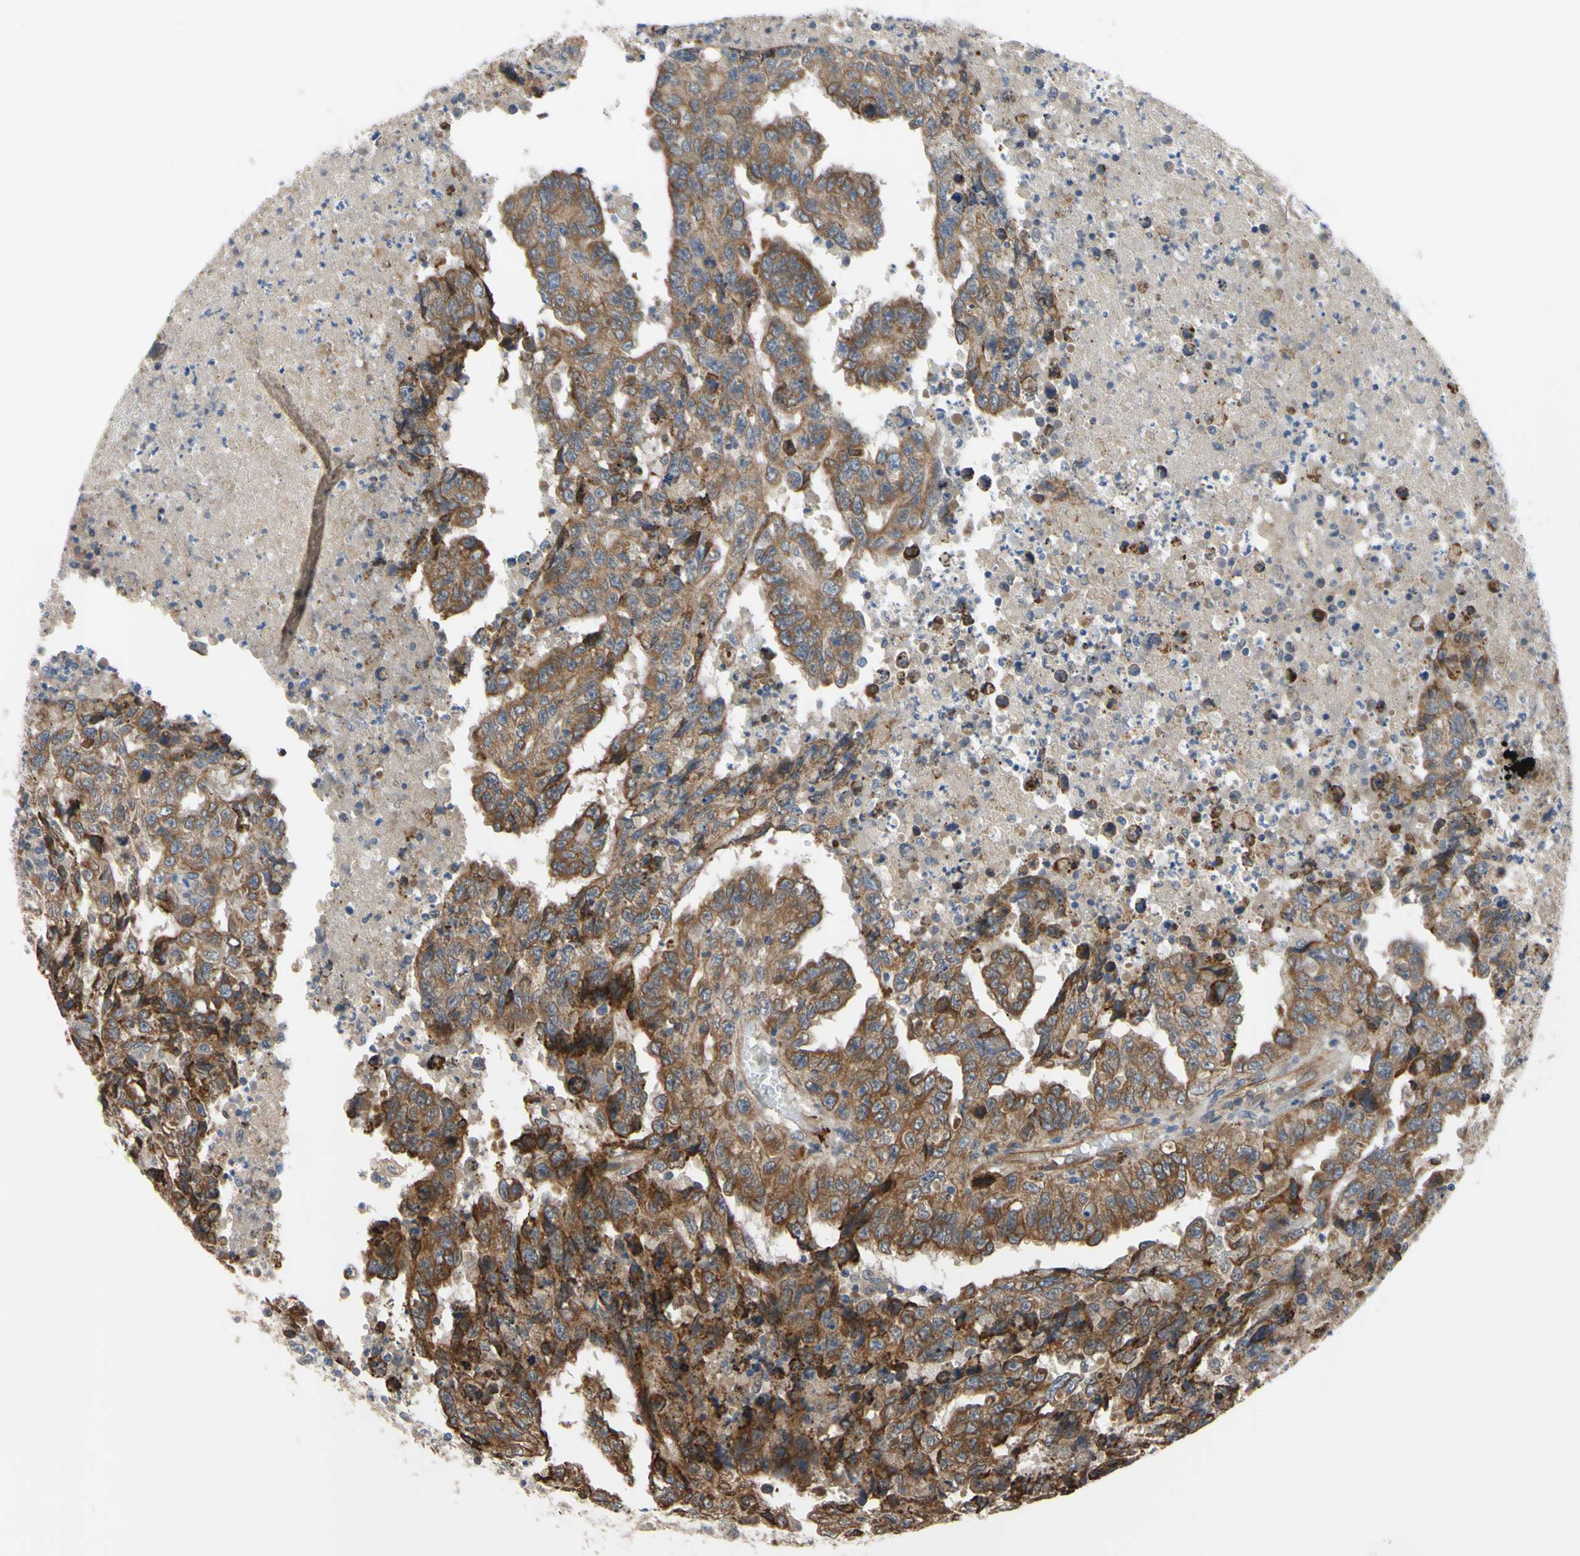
{"staining": {"intensity": "moderate", "quantity": ">75%", "location": "cytoplasmic/membranous"}, "tissue": "testis cancer", "cell_type": "Tumor cells", "image_type": "cancer", "snomed": [{"axis": "morphology", "description": "Necrosis, NOS"}, {"axis": "morphology", "description": "Carcinoma, Embryonal, NOS"}, {"axis": "topography", "description": "Testis"}], "caption": "Embryonal carcinoma (testis) tissue exhibits moderate cytoplasmic/membranous staining in about >75% of tumor cells, visualized by immunohistochemistry.", "gene": "XIAP", "patient": {"sex": "male", "age": 19}}